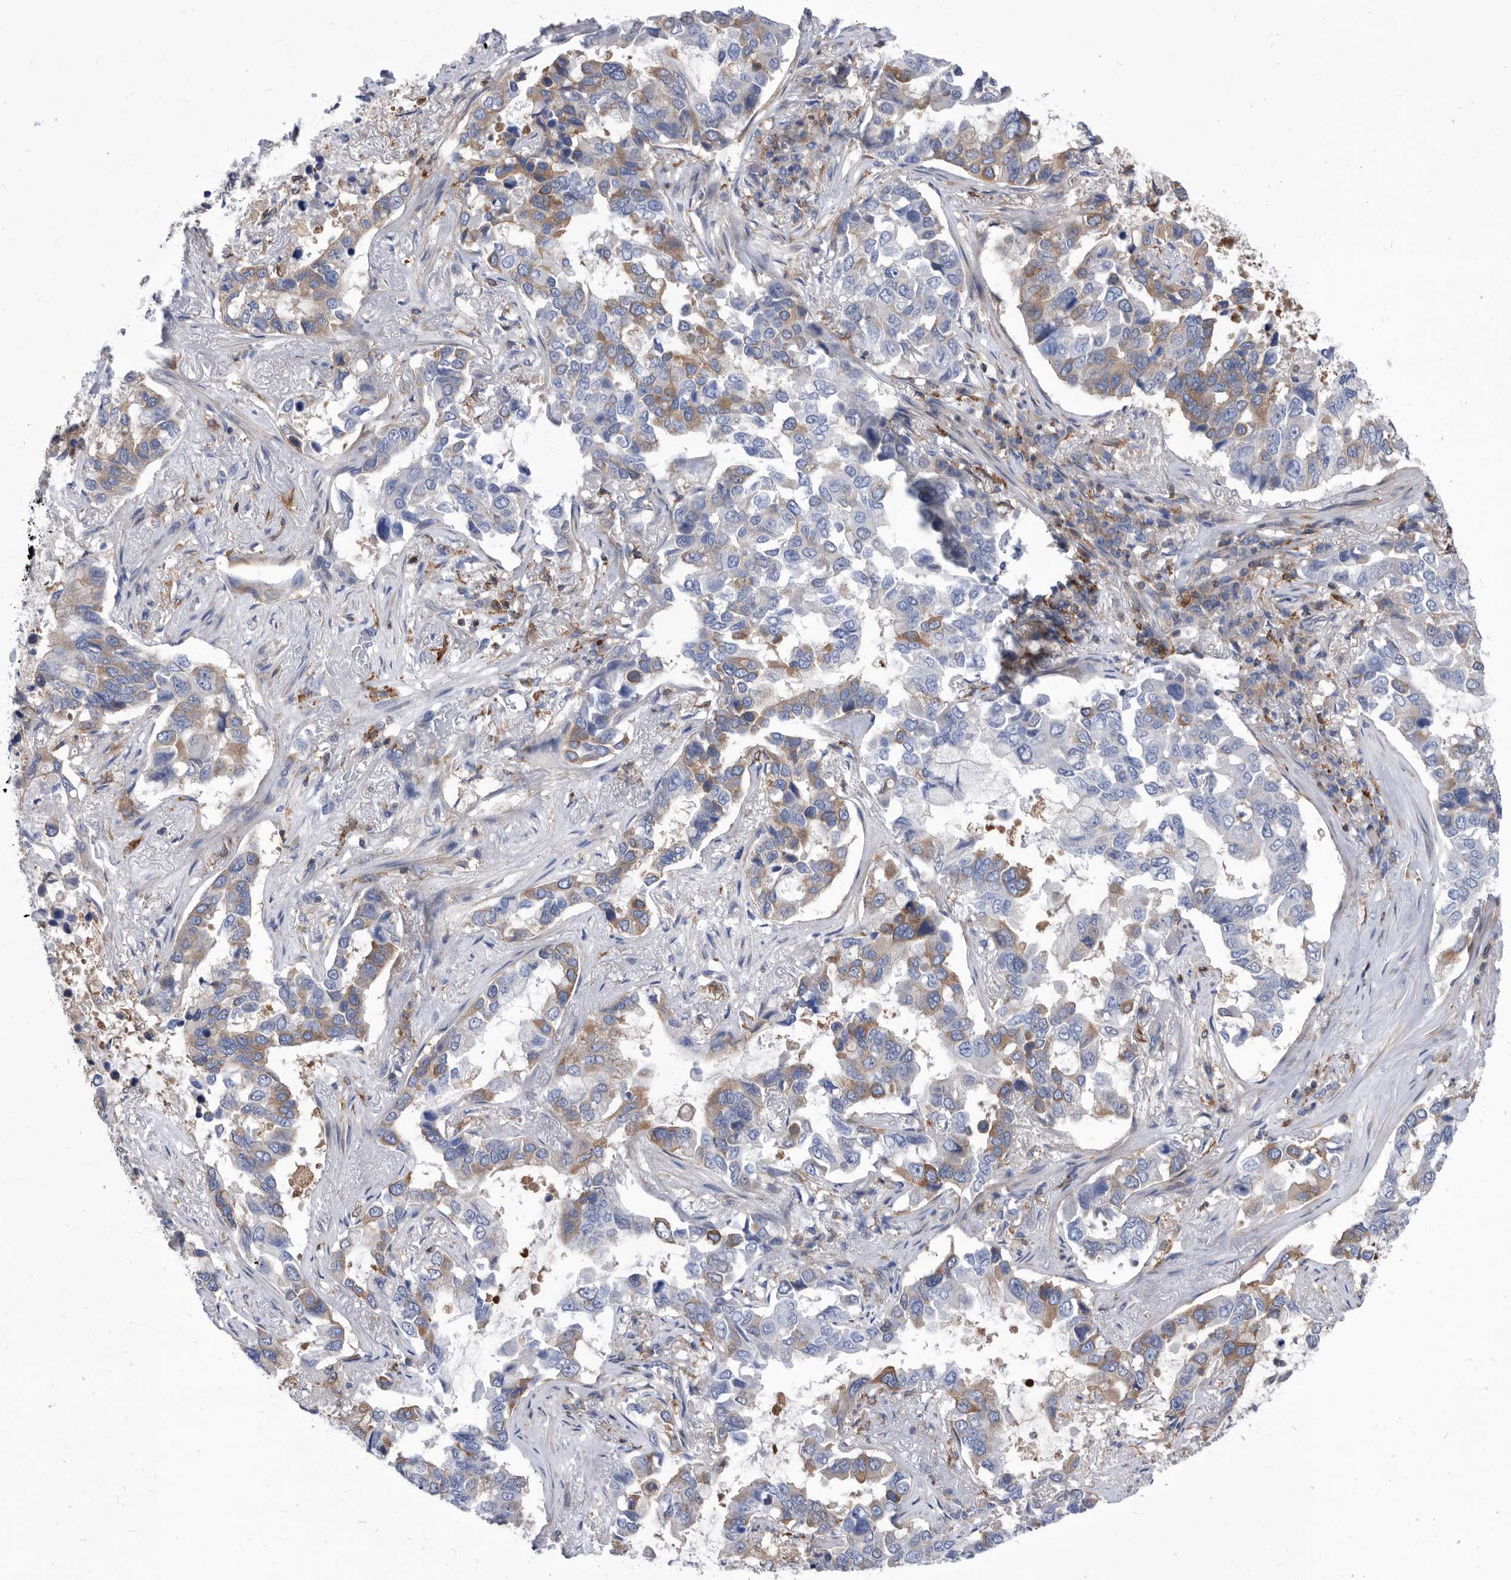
{"staining": {"intensity": "moderate", "quantity": "<25%", "location": "cytoplasmic/membranous"}, "tissue": "lung cancer", "cell_type": "Tumor cells", "image_type": "cancer", "snomed": [{"axis": "morphology", "description": "Squamous cell carcinoma, NOS"}, {"axis": "topography", "description": "Lung"}], "caption": "Immunohistochemistry histopathology image of human squamous cell carcinoma (lung) stained for a protein (brown), which shows low levels of moderate cytoplasmic/membranous staining in about <25% of tumor cells.", "gene": "SMG7", "patient": {"sex": "male", "age": 66}}